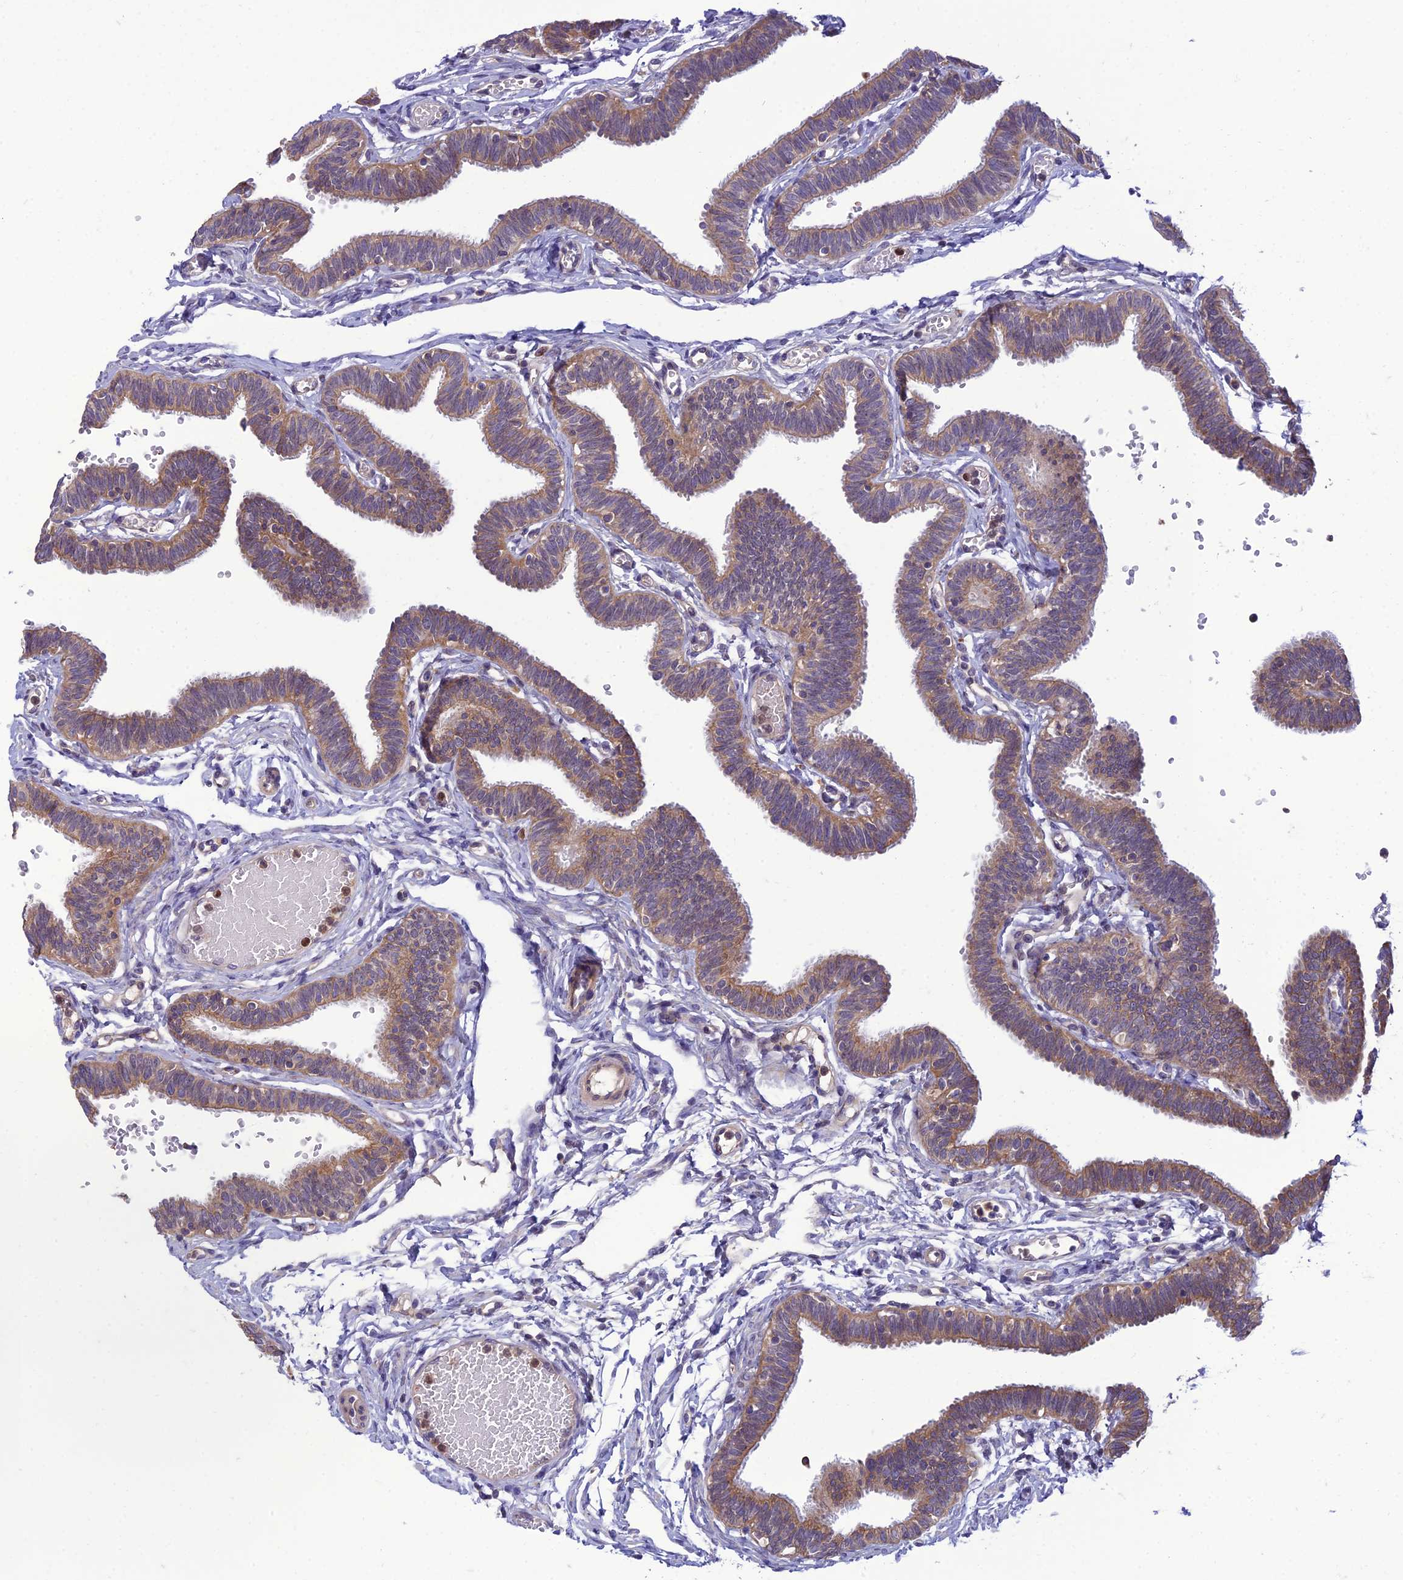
{"staining": {"intensity": "moderate", "quantity": ">75%", "location": "cytoplasmic/membranous"}, "tissue": "fallopian tube", "cell_type": "Glandular cells", "image_type": "normal", "snomed": [{"axis": "morphology", "description": "Normal tissue, NOS"}, {"axis": "topography", "description": "Fallopian tube"}, {"axis": "topography", "description": "Ovary"}], "caption": "High-power microscopy captured an IHC photomicrograph of unremarkable fallopian tube, revealing moderate cytoplasmic/membranous expression in approximately >75% of glandular cells. (DAB (3,3'-diaminobenzidine) IHC, brown staining for protein, blue staining for nuclei).", "gene": "IRAK3", "patient": {"sex": "female", "age": 23}}